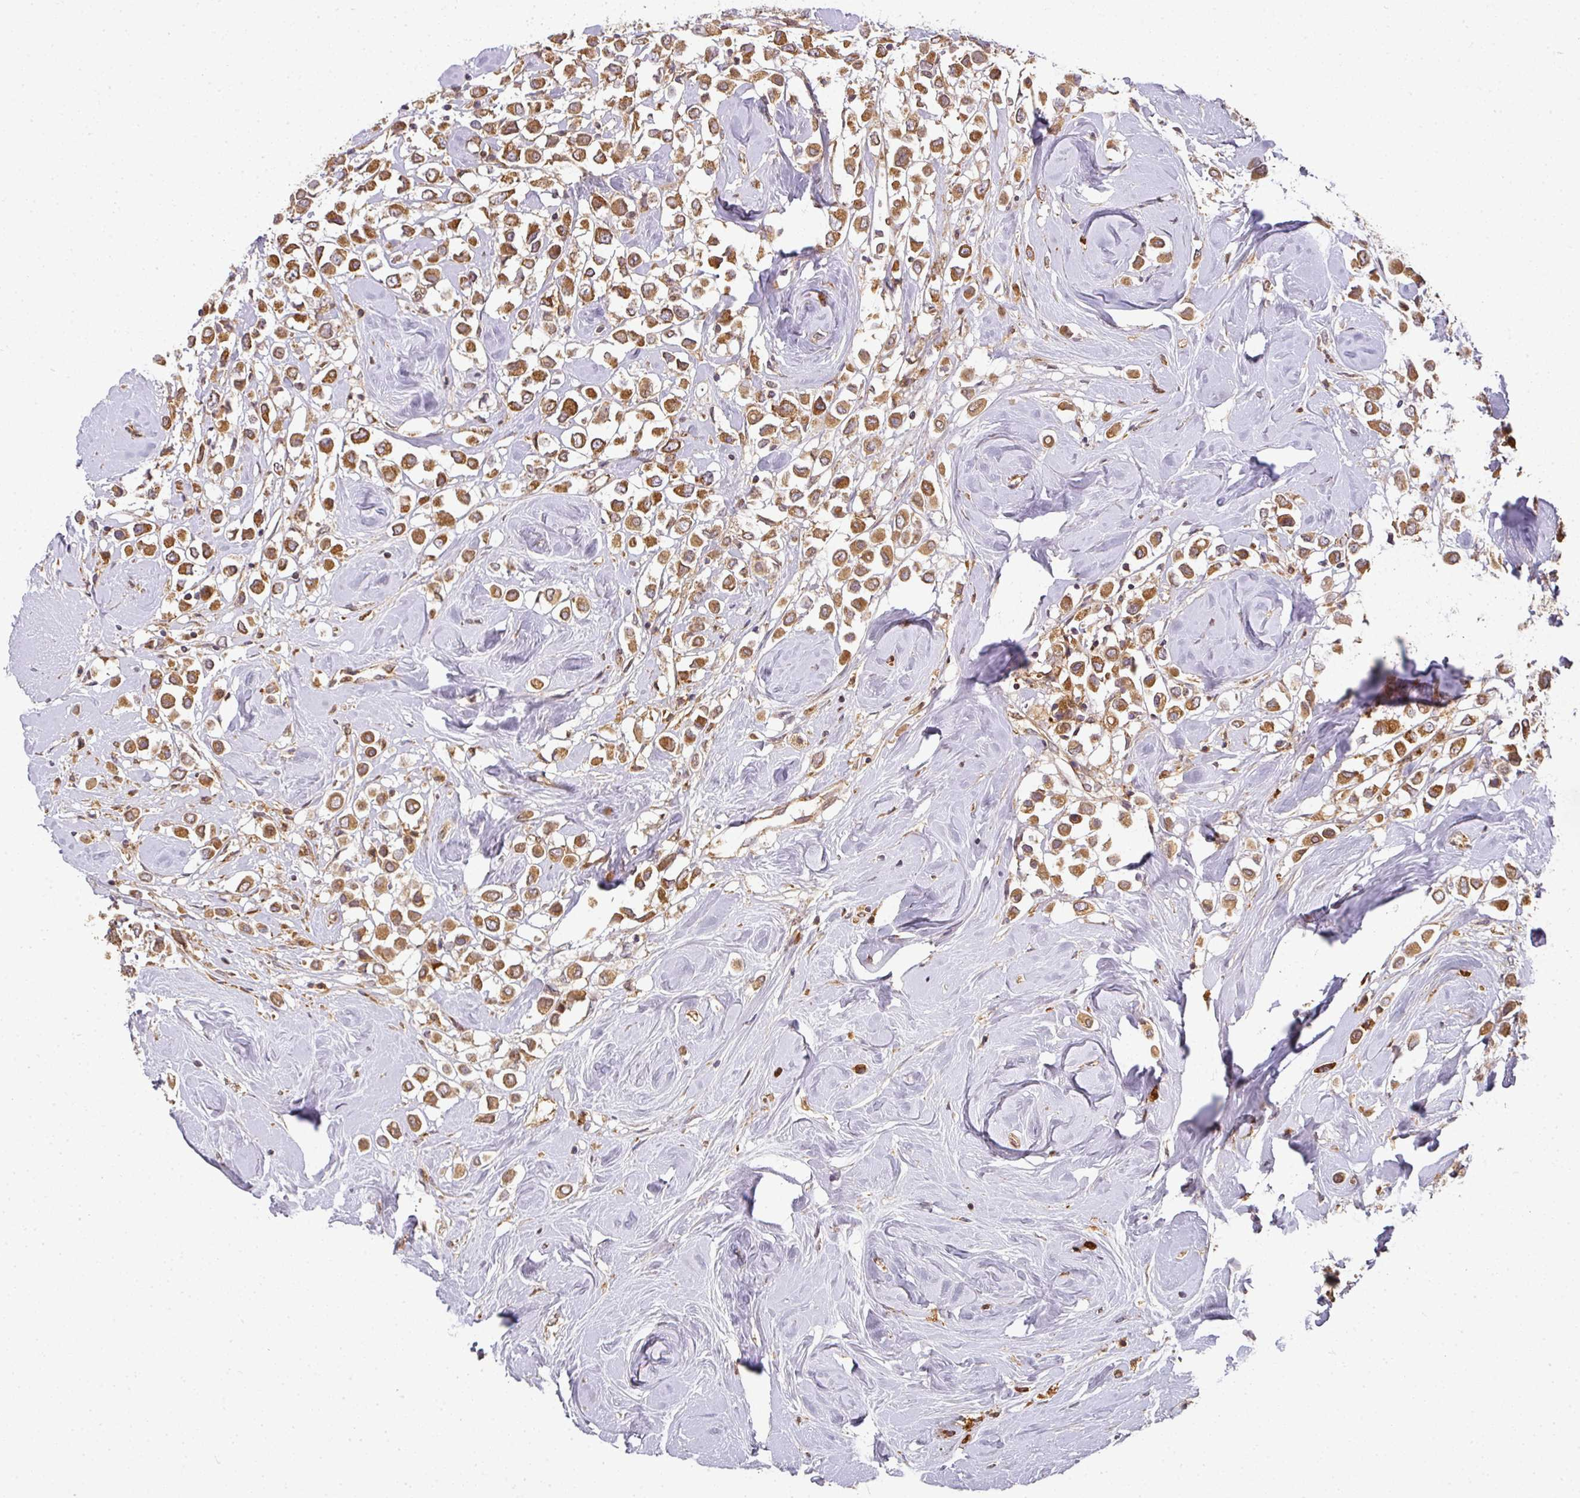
{"staining": {"intensity": "strong", "quantity": ">75%", "location": "cytoplasmic/membranous"}, "tissue": "breast cancer", "cell_type": "Tumor cells", "image_type": "cancer", "snomed": [{"axis": "morphology", "description": "Duct carcinoma"}, {"axis": "topography", "description": "Breast"}], "caption": "Strong cytoplasmic/membranous expression is identified in about >75% of tumor cells in breast cancer.", "gene": "MALSU1", "patient": {"sex": "female", "age": 61}}